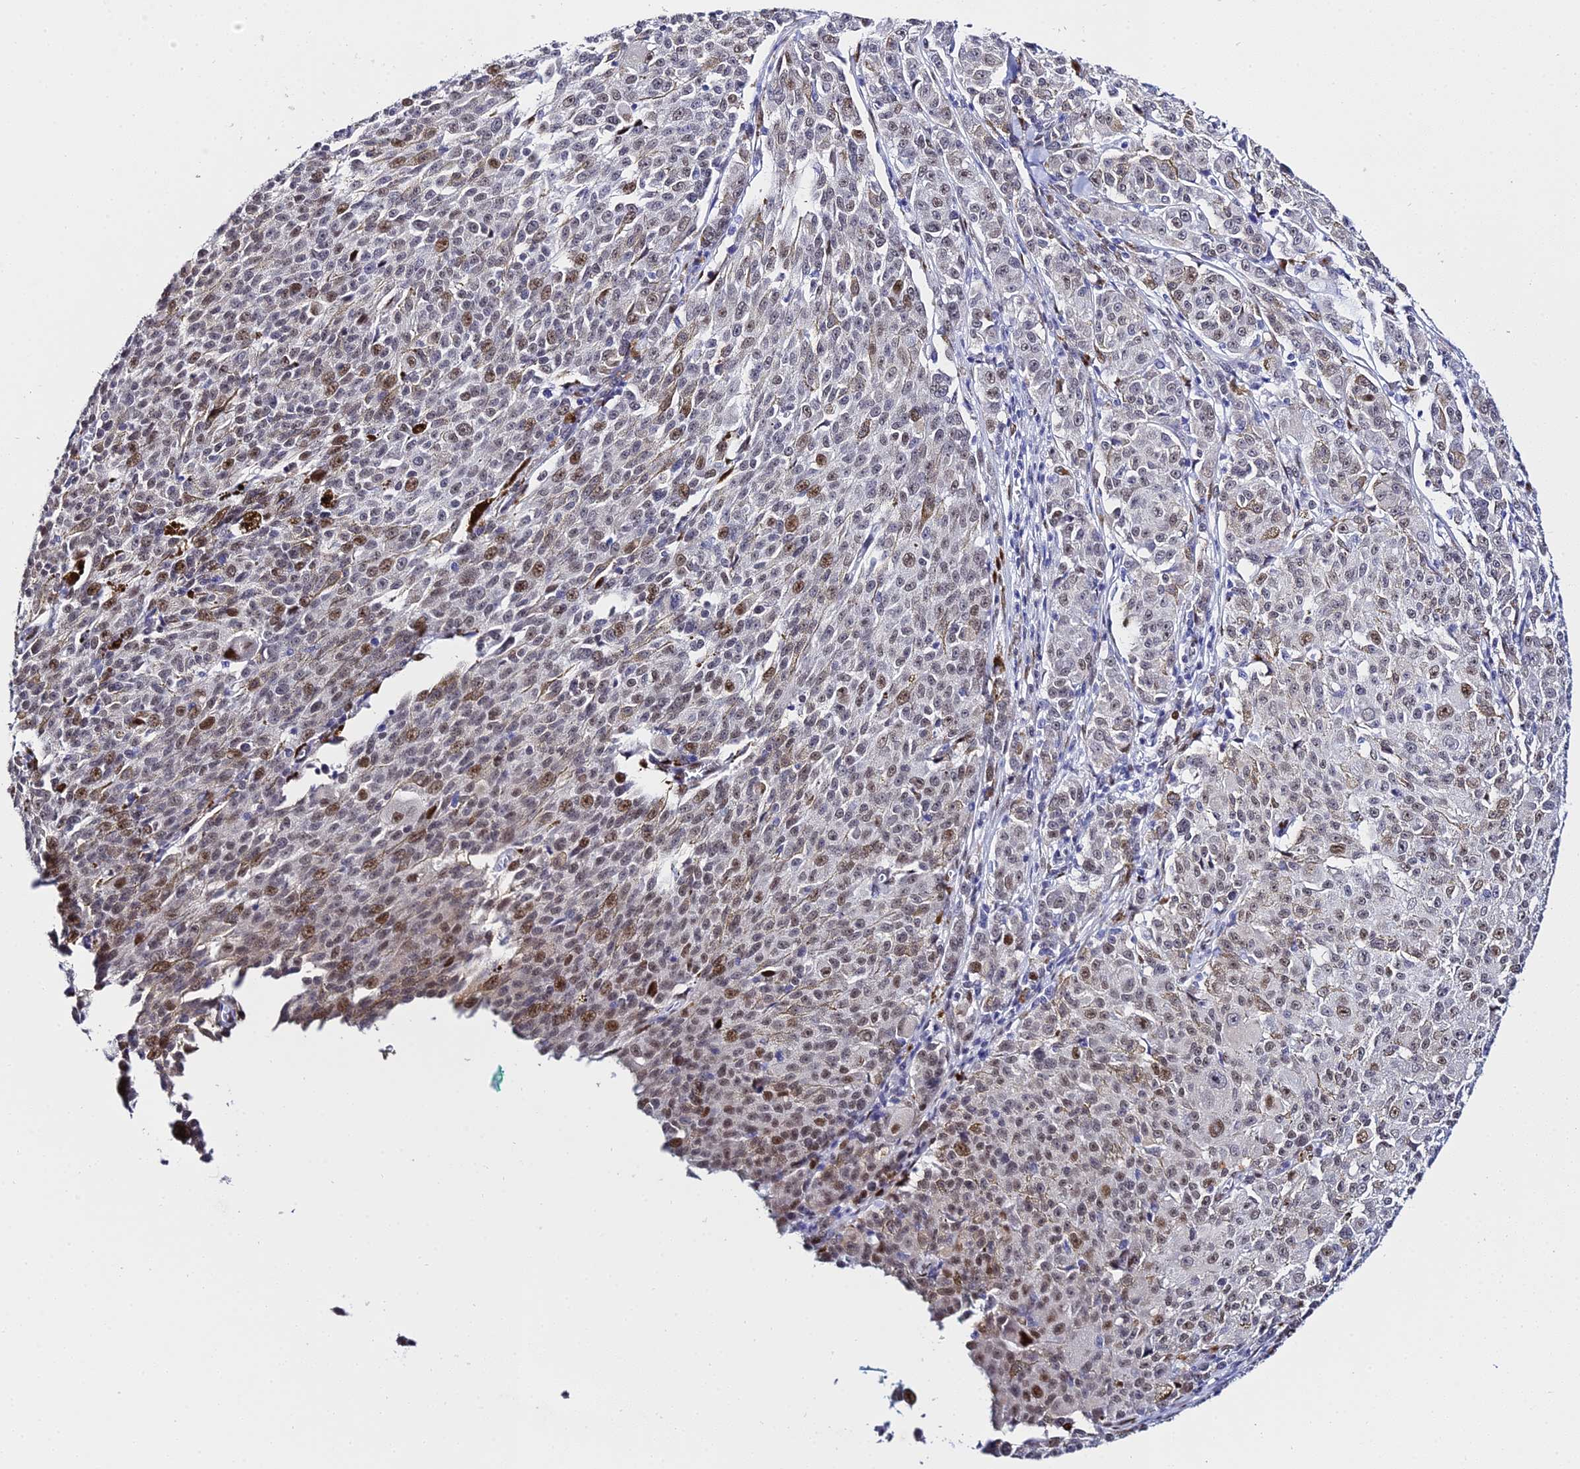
{"staining": {"intensity": "moderate", "quantity": "<25%", "location": "nuclear"}, "tissue": "melanoma", "cell_type": "Tumor cells", "image_type": "cancer", "snomed": [{"axis": "morphology", "description": "Malignant melanoma, NOS"}, {"axis": "topography", "description": "Skin"}], "caption": "This is an image of immunohistochemistry (IHC) staining of malignant melanoma, which shows moderate expression in the nuclear of tumor cells.", "gene": "POFUT2", "patient": {"sex": "female", "age": 52}}